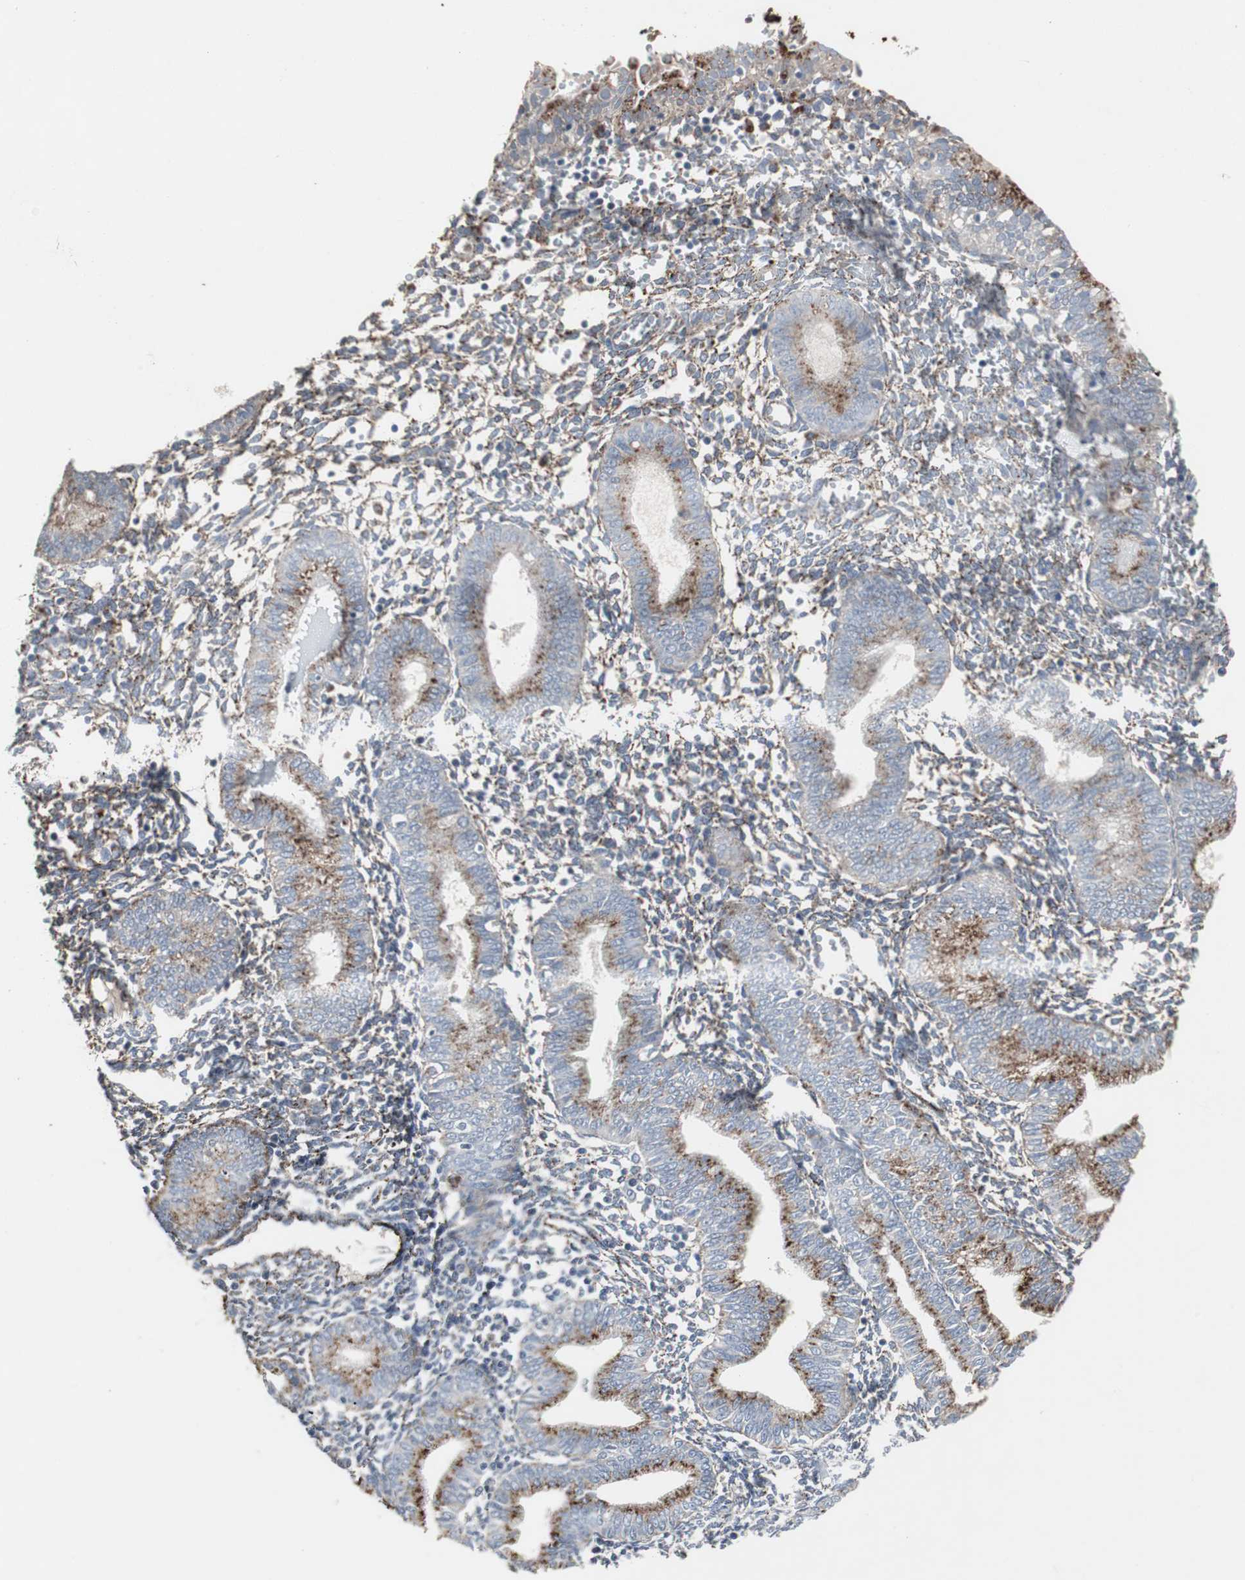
{"staining": {"intensity": "strong", "quantity": "25%-75%", "location": "cytoplasmic/membranous"}, "tissue": "endometrium", "cell_type": "Cells in endometrial stroma", "image_type": "normal", "snomed": [{"axis": "morphology", "description": "Normal tissue, NOS"}, {"axis": "topography", "description": "Endometrium"}], "caption": "High-magnification brightfield microscopy of normal endometrium stained with DAB (brown) and counterstained with hematoxylin (blue). cells in endometrial stroma exhibit strong cytoplasmic/membranous expression is identified in about25%-75% of cells. (brown staining indicates protein expression, while blue staining denotes nuclei).", "gene": "GBA1", "patient": {"sex": "female", "age": 61}}